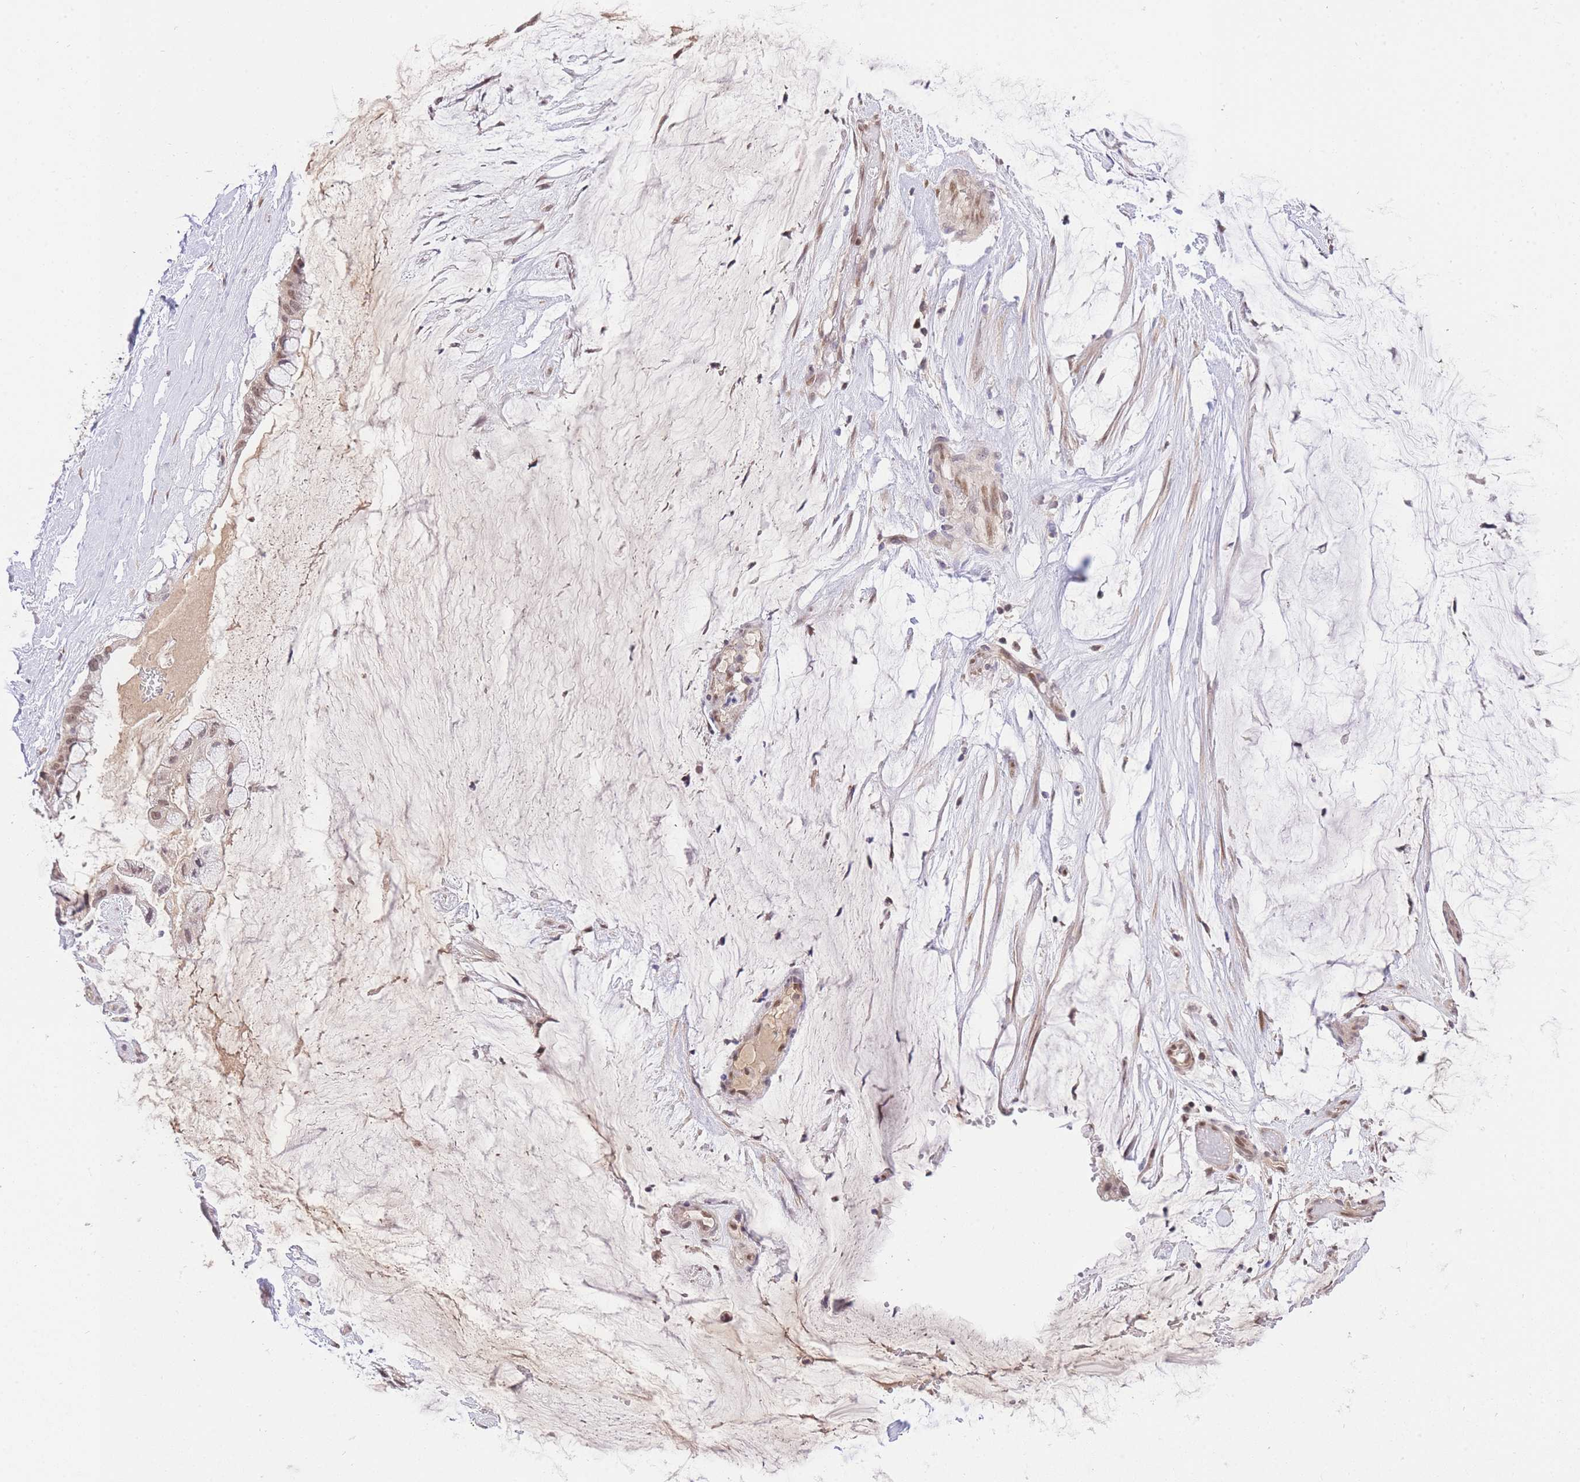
{"staining": {"intensity": "moderate", "quantity": ">75%", "location": "nuclear"}, "tissue": "ovarian cancer", "cell_type": "Tumor cells", "image_type": "cancer", "snomed": [{"axis": "morphology", "description": "Cystadenocarcinoma, mucinous, NOS"}, {"axis": "topography", "description": "Ovary"}], "caption": "IHC (DAB) staining of mucinous cystadenocarcinoma (ovarian) shows moderate nuclear protein expression in approximately >75% of tumor cells. The protein is shown in brown color, while the nuclei are stained blue.", "gene": "UBXN7", "patient": {"sex": "female", "age": 39}}